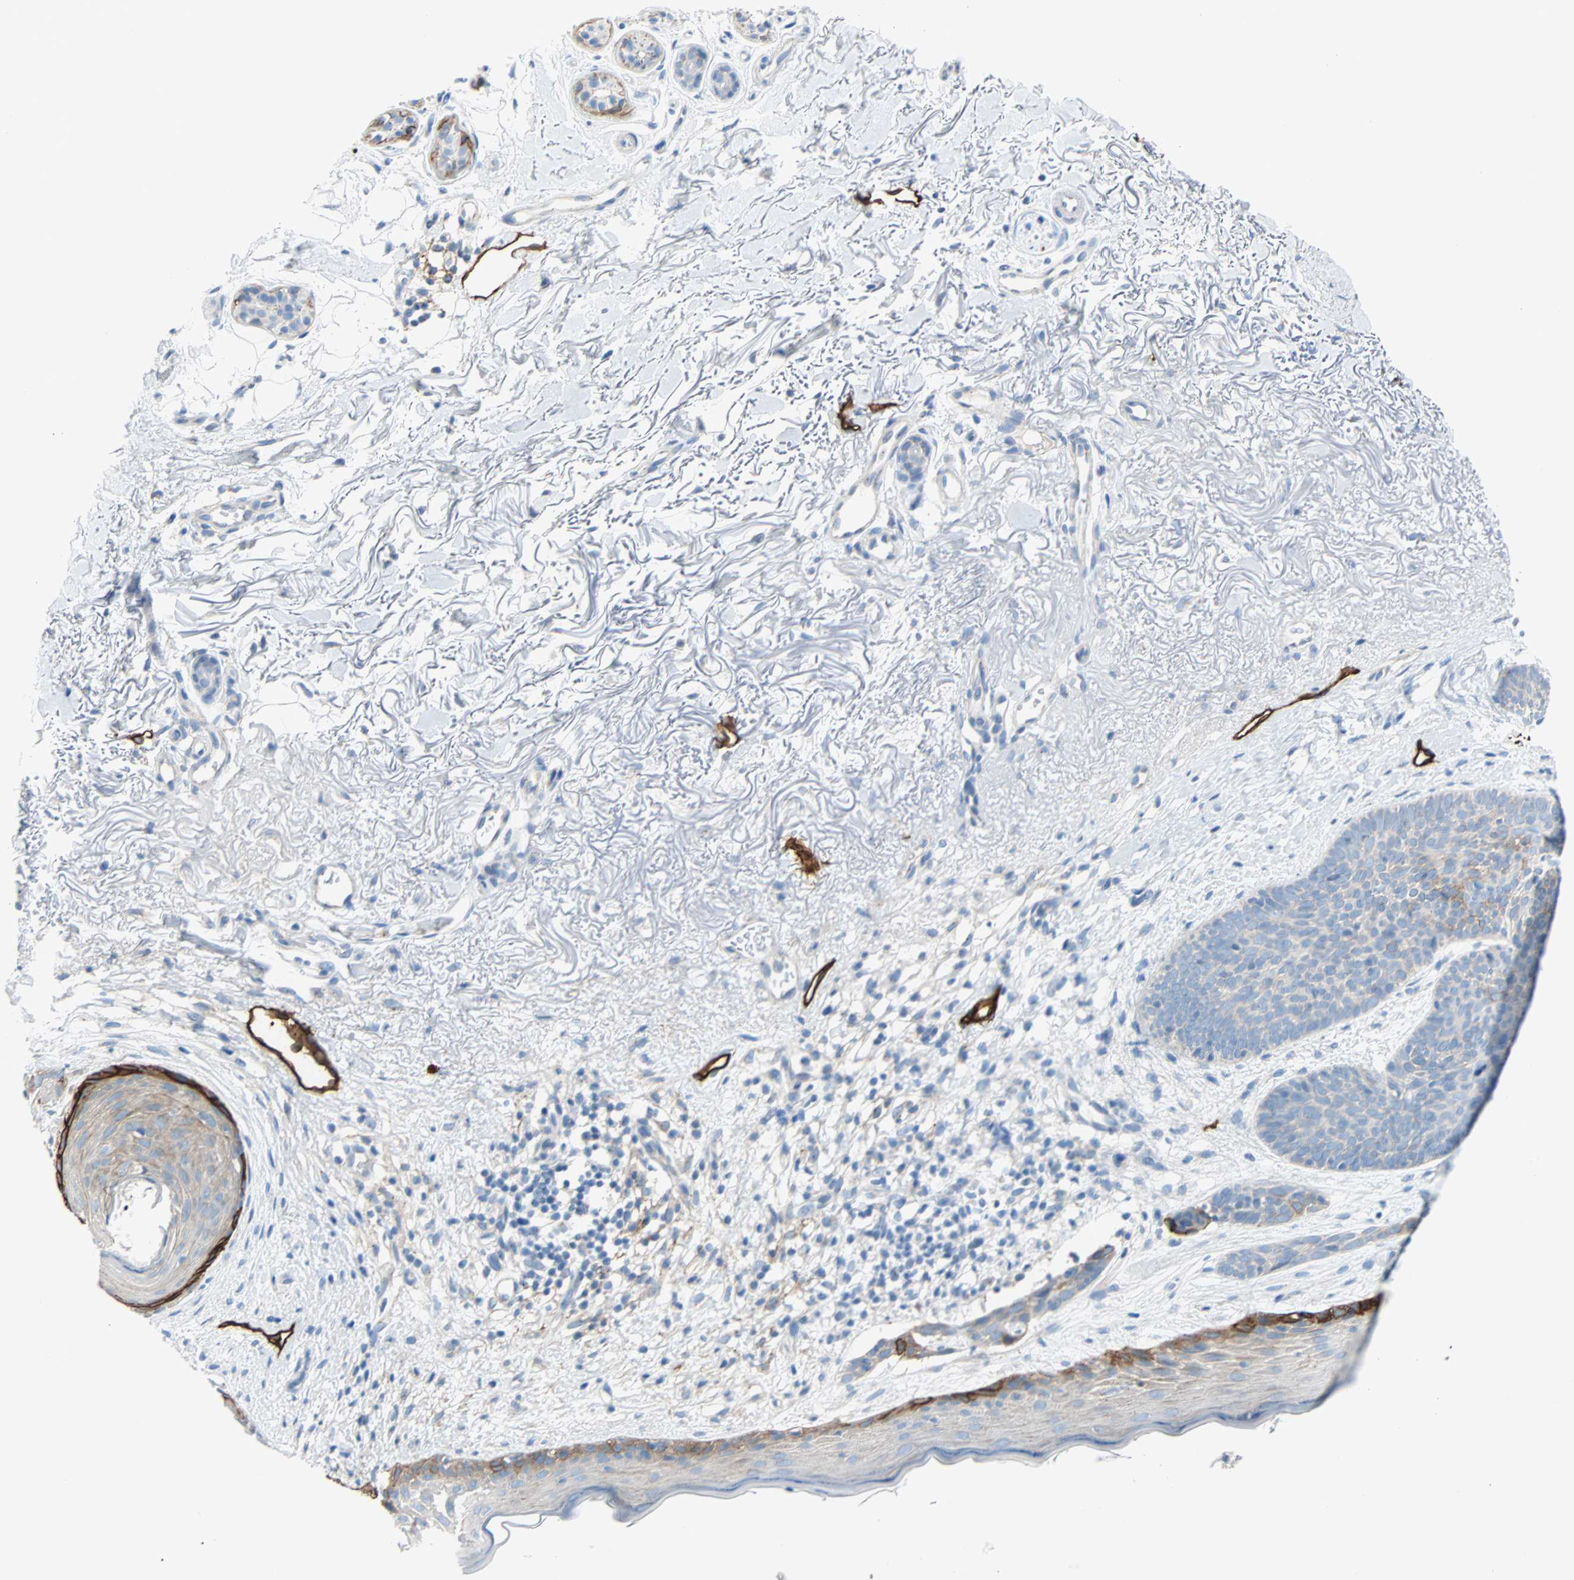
{"staining": {"intensity": "strong", "quantity": "<25%", "location": "cytoplasmic/membranous"}, "tissue": "skin cancer", "cell_type": "Tumor cells", "image_type": "cancer", "snomed": [{"axis": "morphology", "description": "Normal tissue, NOS"}, {"axis": "morphology", "description": "Basal cell carcinoma"}, {"axis": "topography", "description": "Skin"}], "caption": "Immunohistochemistry (IHC) micrograph of human skin cancer (basal cell carcinoma) stained for a protein (brown), which displays medium levels of strong cytoplasmic/membranous expression in approximately <25% of tumor cells.", "gene": "PDPN", "patient": {"sex": "female", "age": 70}}